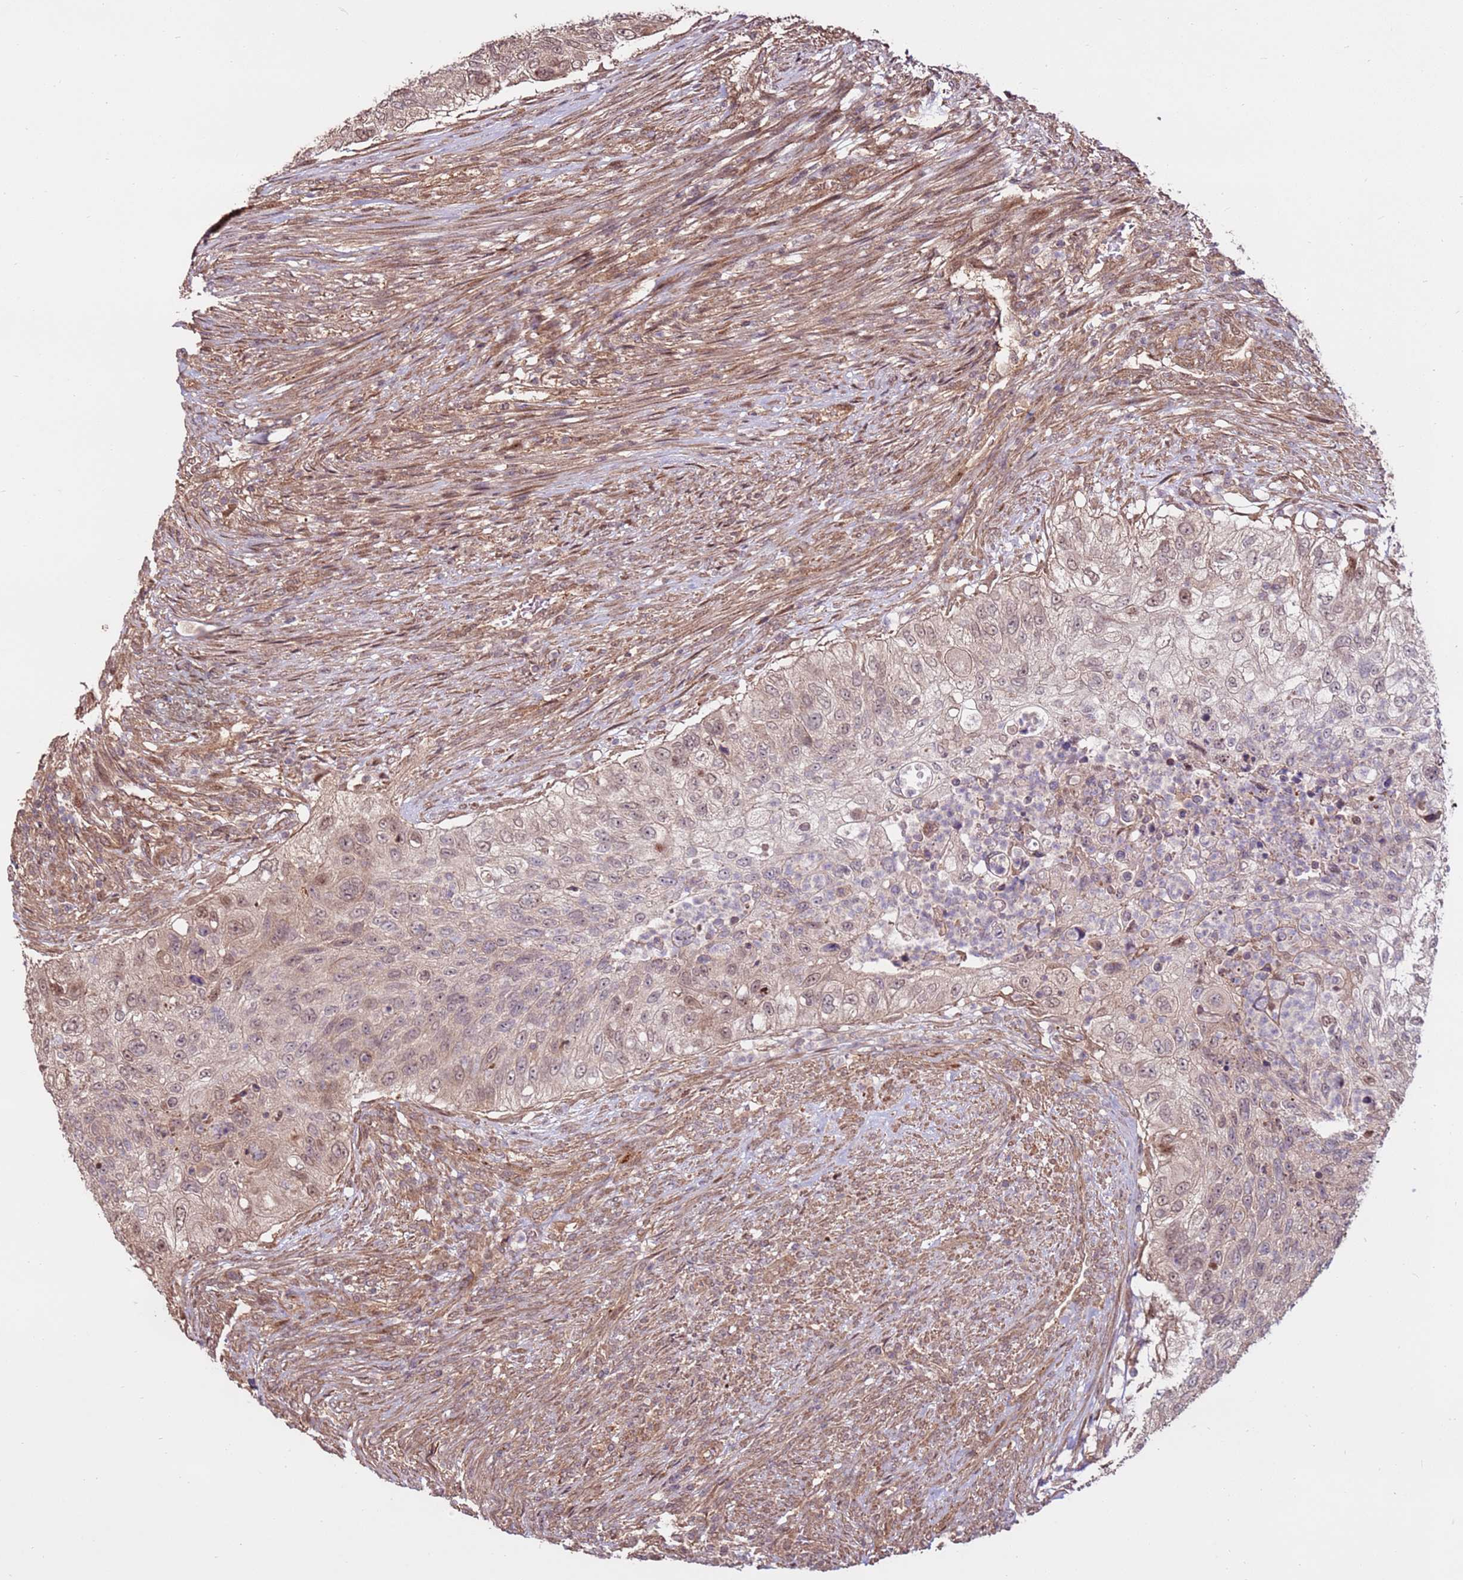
{"staining": {"intensity": "moderate", "quantity": "25%-75%", "location": "nuclear"}, "tissue": "urothelial cancer", "cell_type": "Tumor cells", "image_type": "cancer", "snomed": [{"axis": "morphology", "description": "Urothelial carcinoma, High grade"}, {"axis": "topography", "description": "Urinary bladder"}], "caption": "Urothelial cancer stained with a protein marker shows moderate staining in tumor cells.", "gene": "CCDC112", "patient": {"sex": "female", "age": 60}}